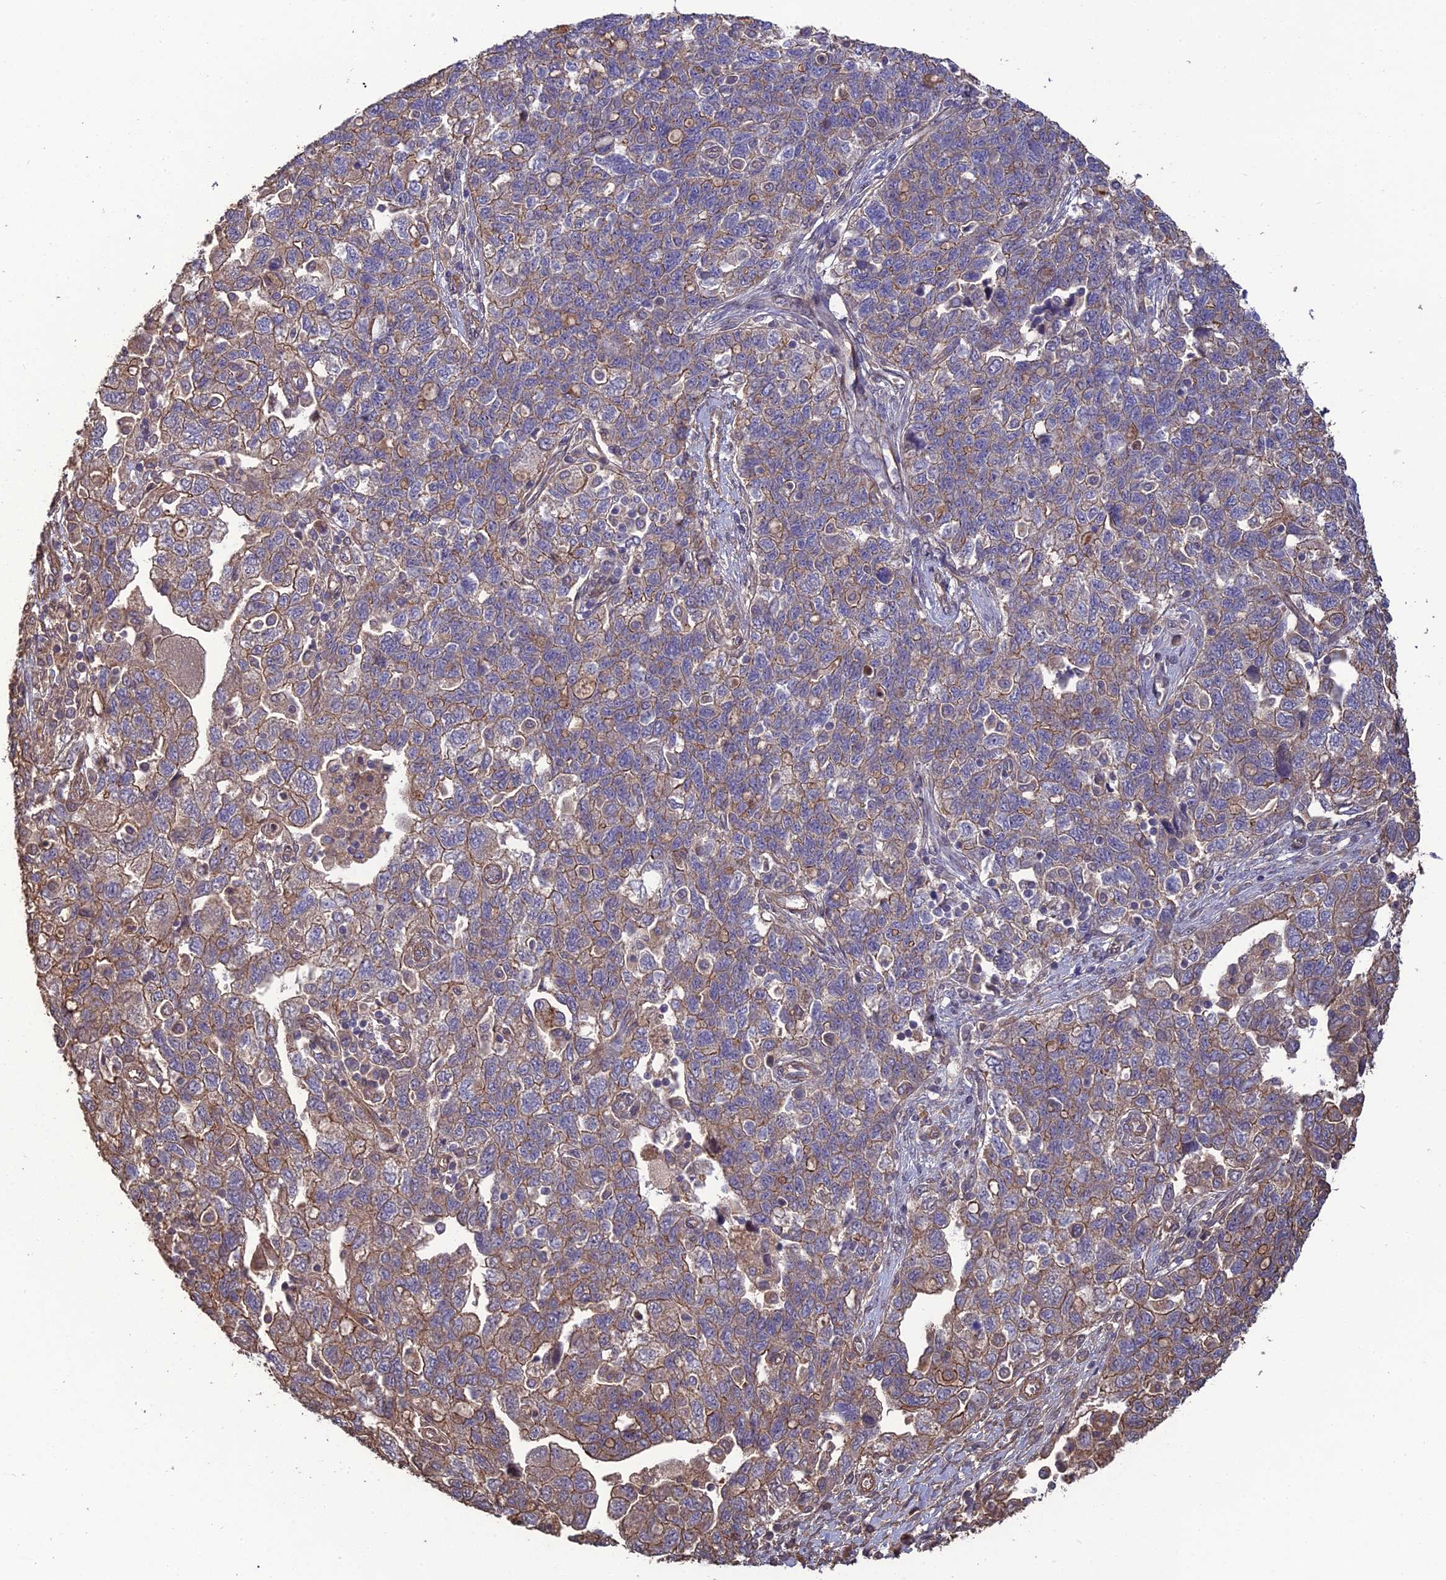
{"staining": {"intensity": "moderate", "quantity": "25%-75%", "location": "cytoplasmic/membranous"}, "tissue": "ovarian cancer", "cell_type": "Tumor cells", "image_type": "cancer", "snomed": [{"axis": "morphology", "description": "Carcinoma, NOS"}, {"axis": "morphology", "description": "Cystadenocarcinoma, serous, NOS"}, {"axis": "topography", "description": "Ovary"}], "caption": "There is medium levels of moderate cytoplasmic/membranous staining in tumor cells of carcinoma (ovarian), as demonstrated by immunohistochemical staining (brown color).", "gene": "ATP6V0A2", "patient": {"sex": "female", "age": 69}}